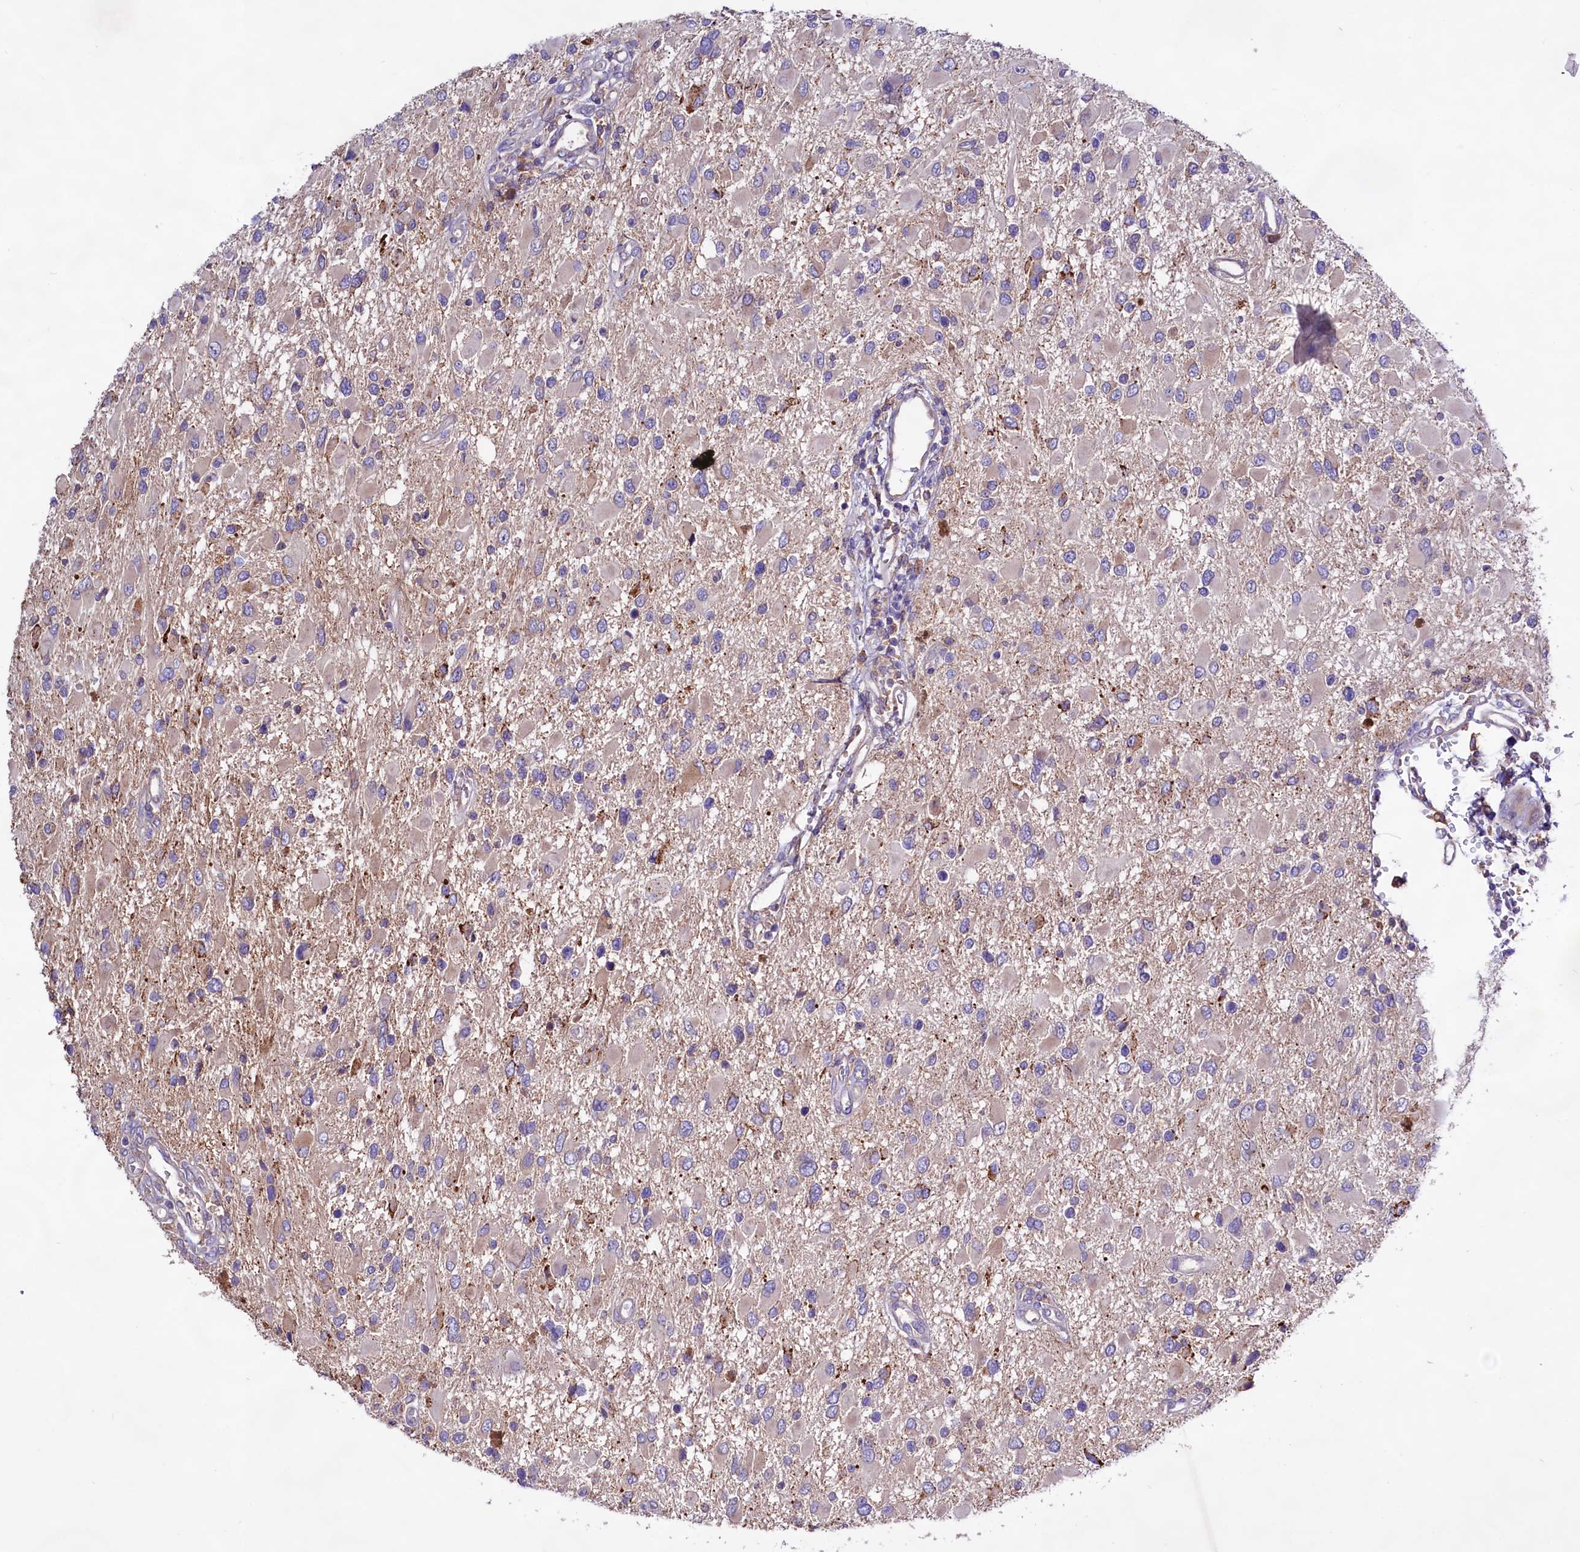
{"staining": {"intensity": "weak", "quantity": "<25%", "location": "cytoplasmic/membranous"}, "tissue": "glioma", "cell_type": "Tumor cells", "image_type": "cancer", "snomed": [{"axis": "morphology", "description": "Glioma, malignant, High grade"}, {"axis": "topography", "description": "Brain"}], "caption": "DAB immunohistochemical staining of glioma demonstrates no significant positivity in tumor cells.", "gene": "DMXL2", "patient": {"sex": "male", "age": 53}}